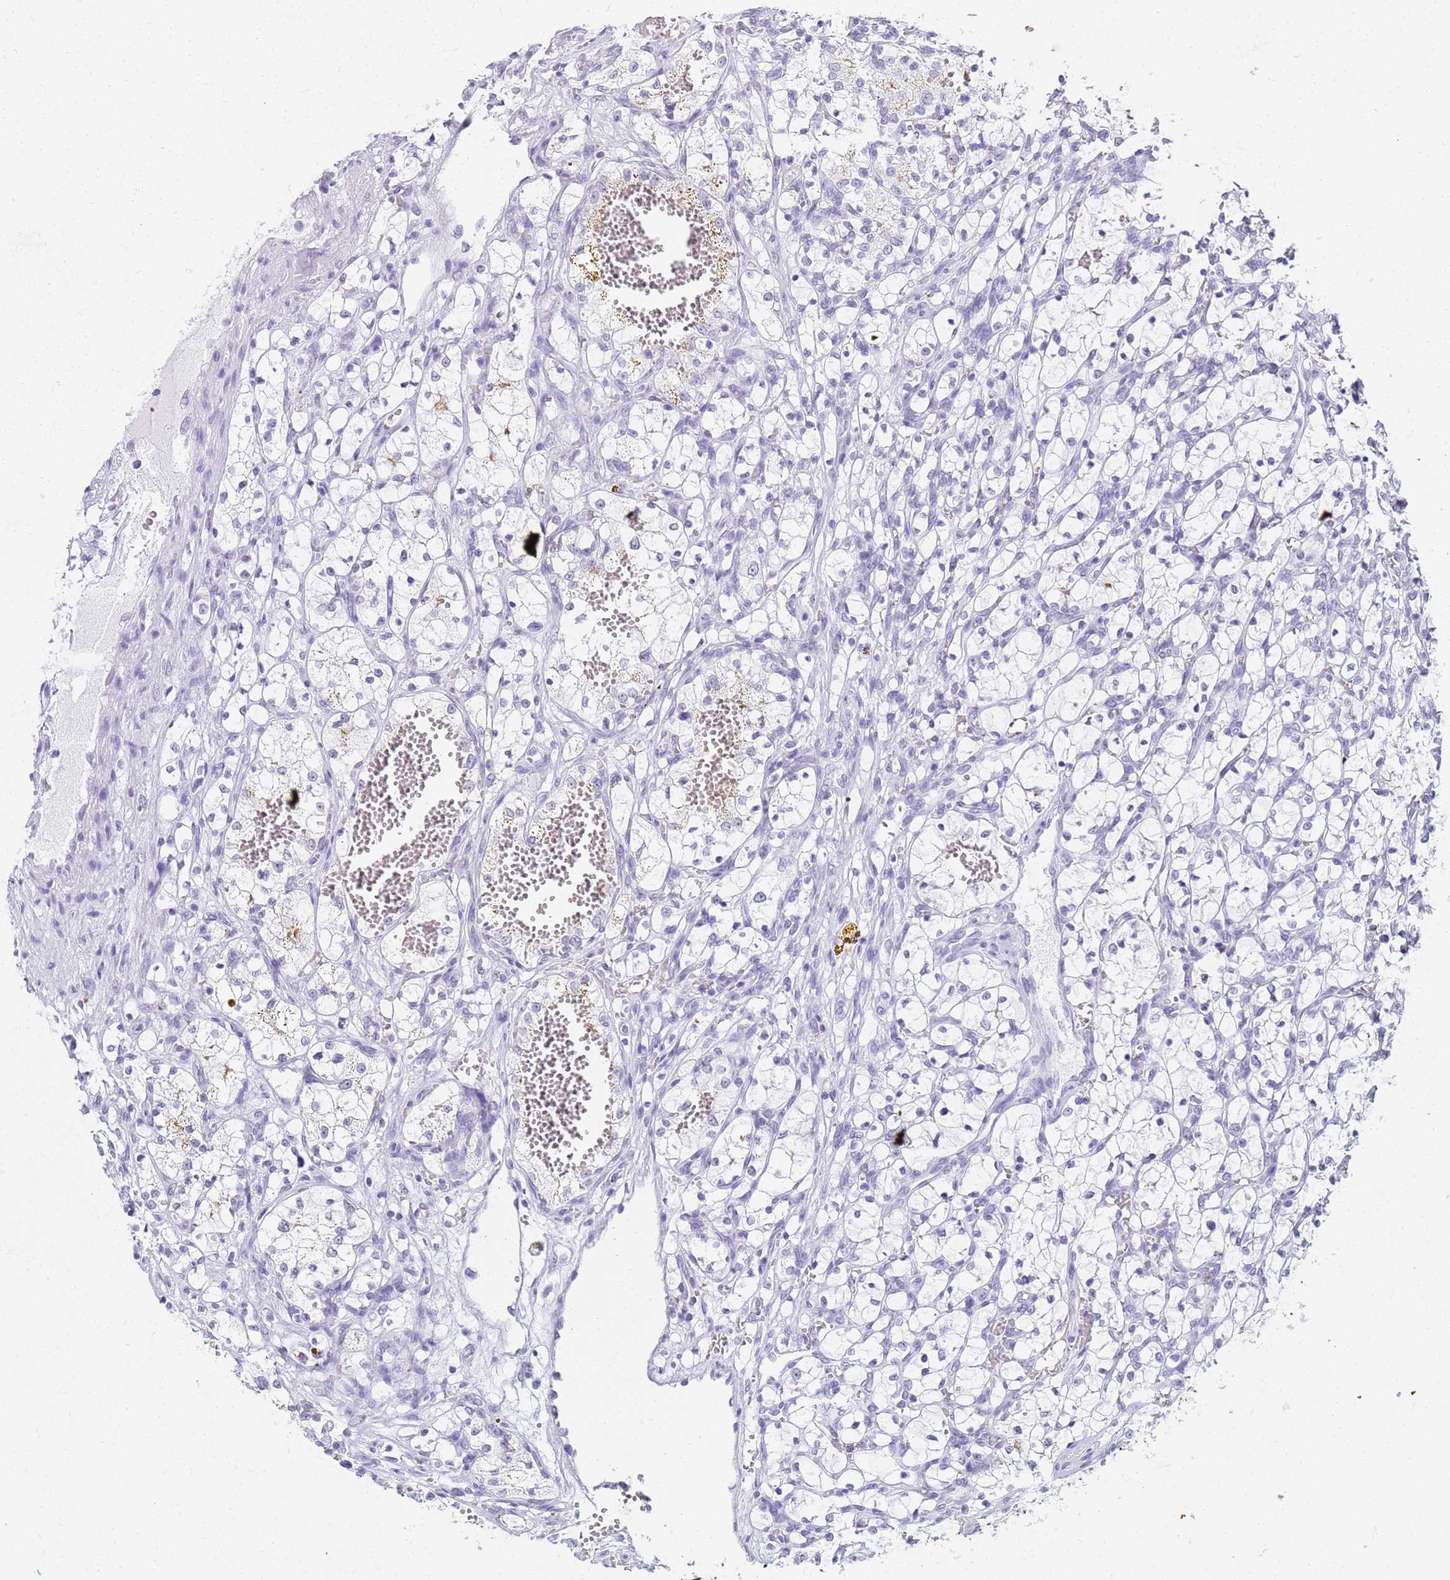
{"staining": {"intensity": "negative", "quantity": "none", "location": "none"}, "tissue": "renal cancer", "cell_type": "Tumor cells", "image_type": "cancer", "snomed": [{"axis": "morphology", "description": "Adenocarcinoma, NOS"}, {"axis": "topography", "description": "Kidney"}], "caption": "This histopathology image is of renal adenocarcinoma stained with IHC to label a protein in brown with the nuclei are counter-stained blue. There is no expression in tumor cells.", "gene": "SLC7A9", "patient": {"sex": "female", "age": 69}}